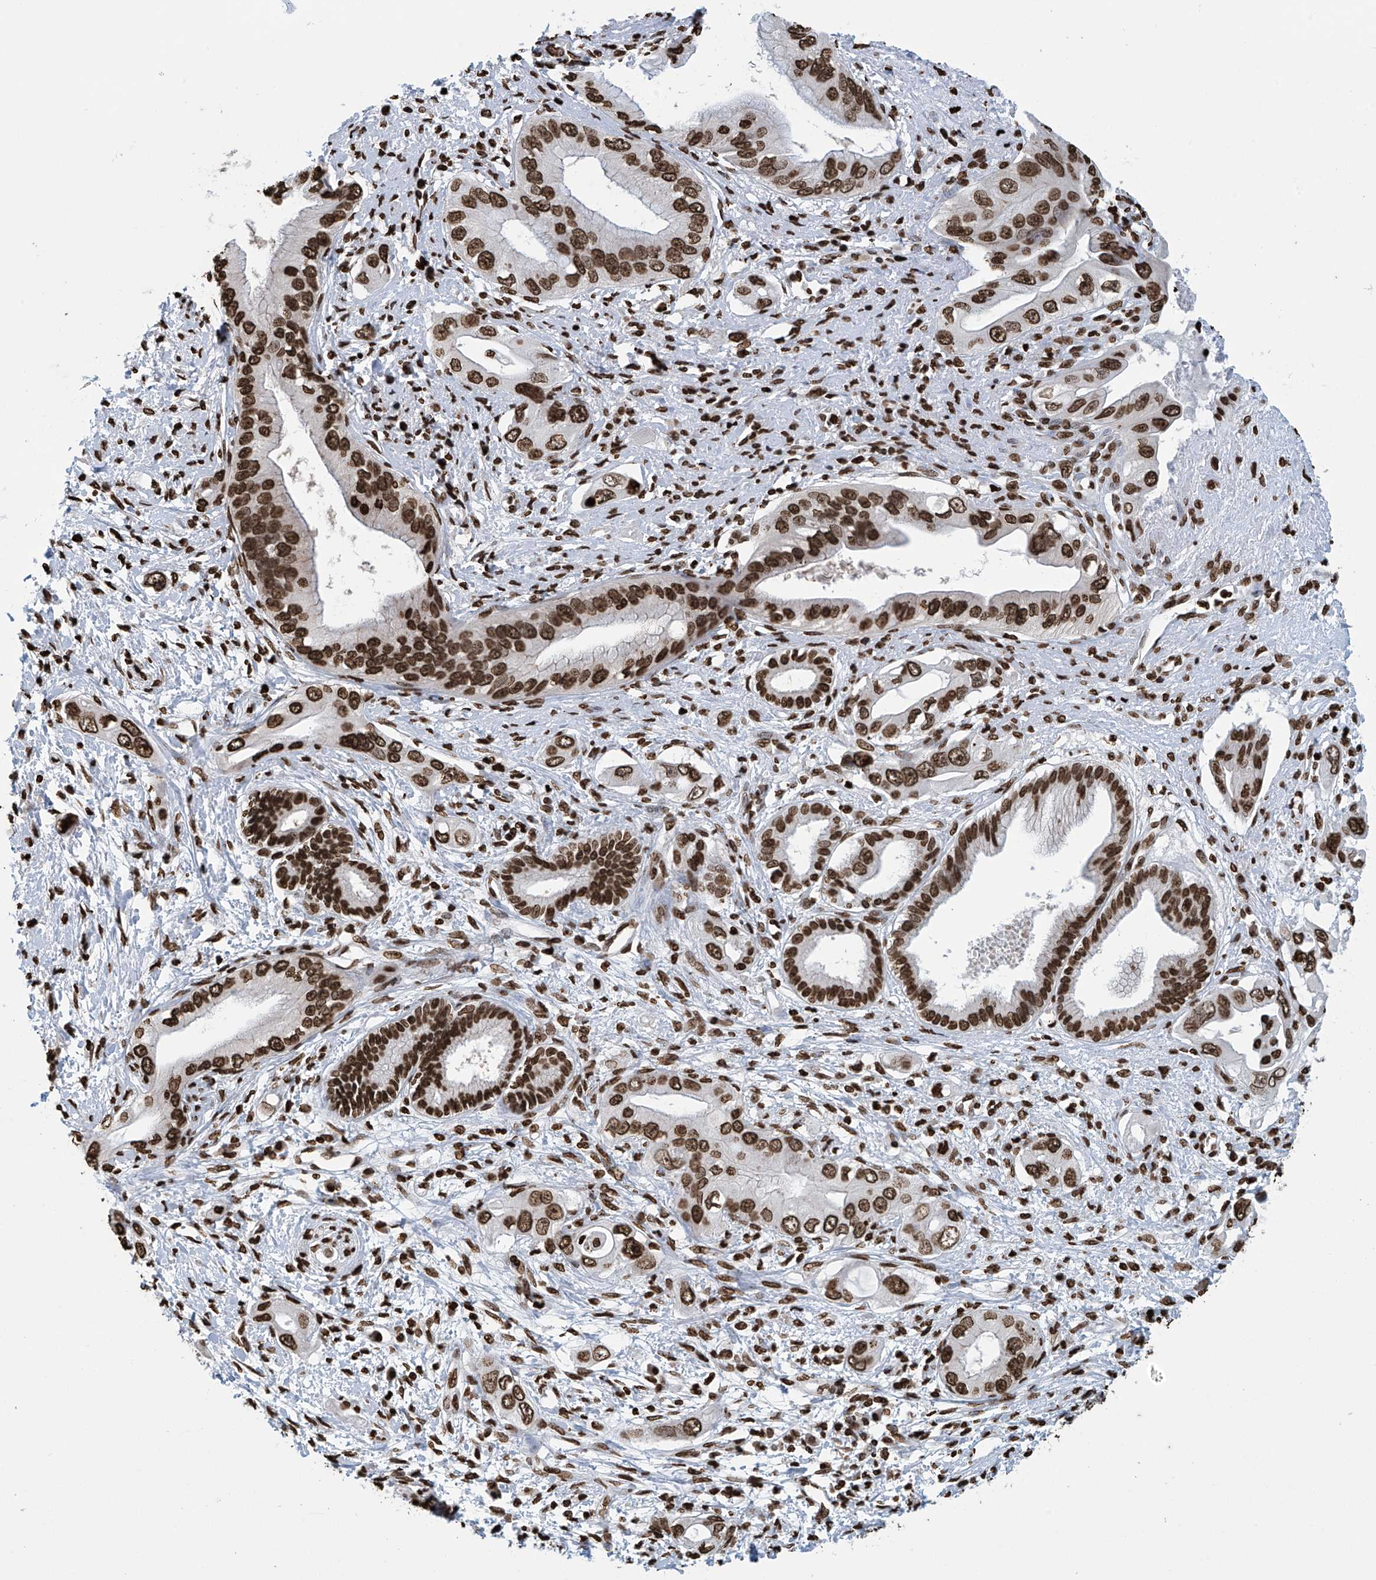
{"staining": {"intensity": "strong", "quantity": ">75%", "location": "nuclear"}, "tissue": "pancreatic cancer", "cell_type": "Tumor cells", "image_type": "cancer", "snomed": [{"axis": "morphology", "description": "Inflammation, NOS"}, {"axis": "morphology", "description": "Adenocarcinoma, NOS"}, {"axis": "topography", "description": "Pancreas"}], "caption": "Tumor cells demonstrate high levels of strong nuclear positivity in about >75% of cells in pancreatic cancer.", "gene": "DPPA2", "patient": {"sex": "female", "age": 56}}